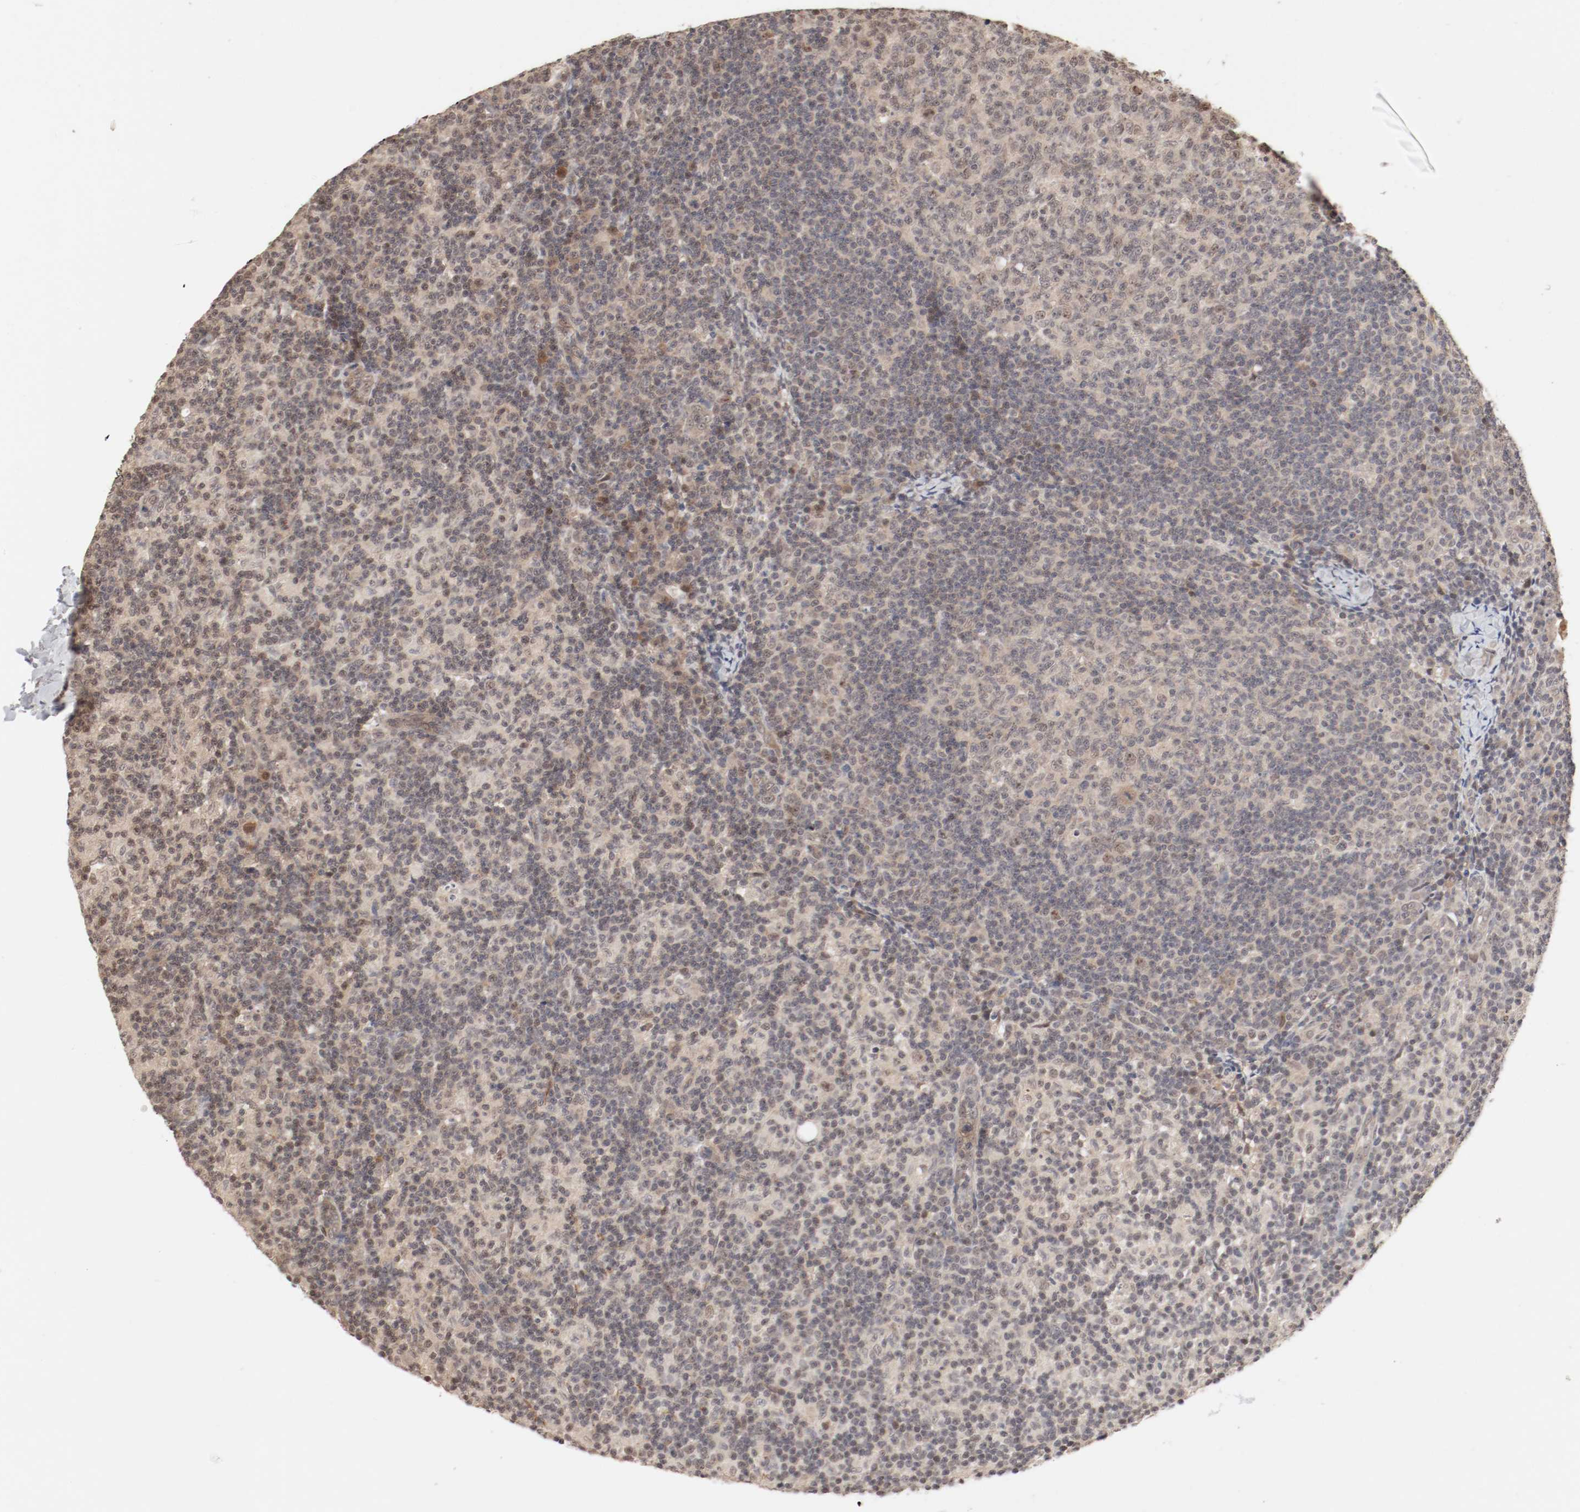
{"staining": {"intensity": "weak", "quantity": ">75%", "location": "cytoplasmic/membranous,nuclear"}, "tissue": "lymph node", "cell_type": "Germinal center cells", "image_type": "normal", "snomed": [{"axis": "morphology", "description": "Normal tissue, NOS"}, {"axis": "morphology", "description": "Inflammation, NOS"}, {"axis": "topography", "description": "Lymph node"}], "caption": "Normal lymph node was stained to show a protein in brown. There is low levels of weak cytoplasmic/membranous,nuclear positivity in about >75% of germinal center cells. The staining was performed using DAB (3,3'-diaminobenzidine), with brown indicating positive protein expression. Nuclei are stained blue with hematoxylin.", "gene": "CSNK2B", "patient": {"sex": "male", "age": 55}}